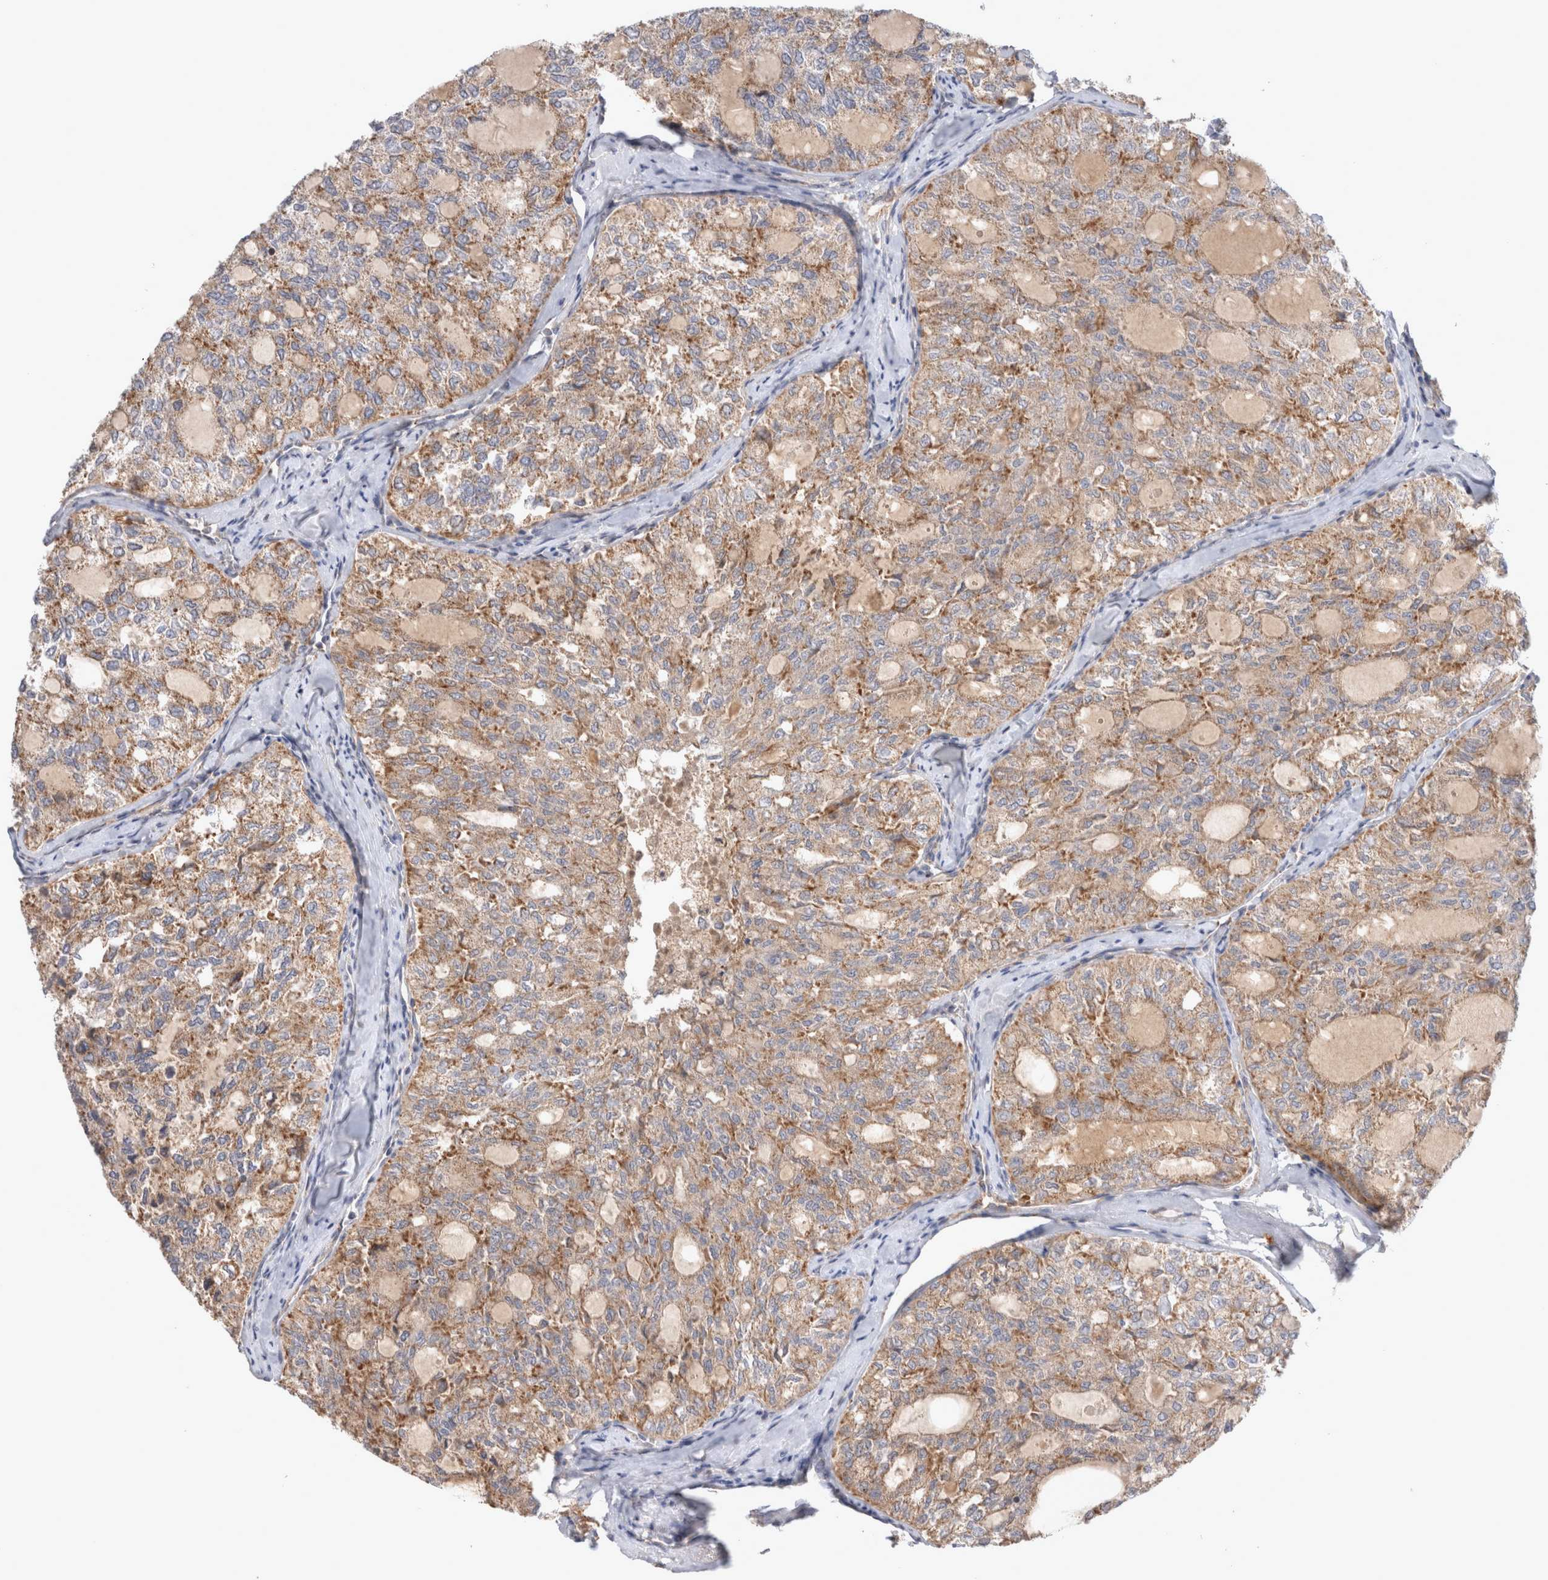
{"staining": {"intensity": "weak", "quantity": ">75%", "location": "cytoplasmic/membranous"}, "tissue": "thyroid cancer", "cell_type": "Tumor cells", "image_type": "cancer", "snomed": [{"axis": "morphology", "description": "Follicular adenoma carcinoma, NOS"}, {"axis": "topography", "description": "Thyroid gland"}], "caption": "Thyroid follicular adenoma carcinoma stained for a protein (brown) reveals weak cytoplasmic/membranous positive expression in about >75% of tumor cells.", "gene": "MRPS28", "patient": {"sex": "male", "age": 75}}